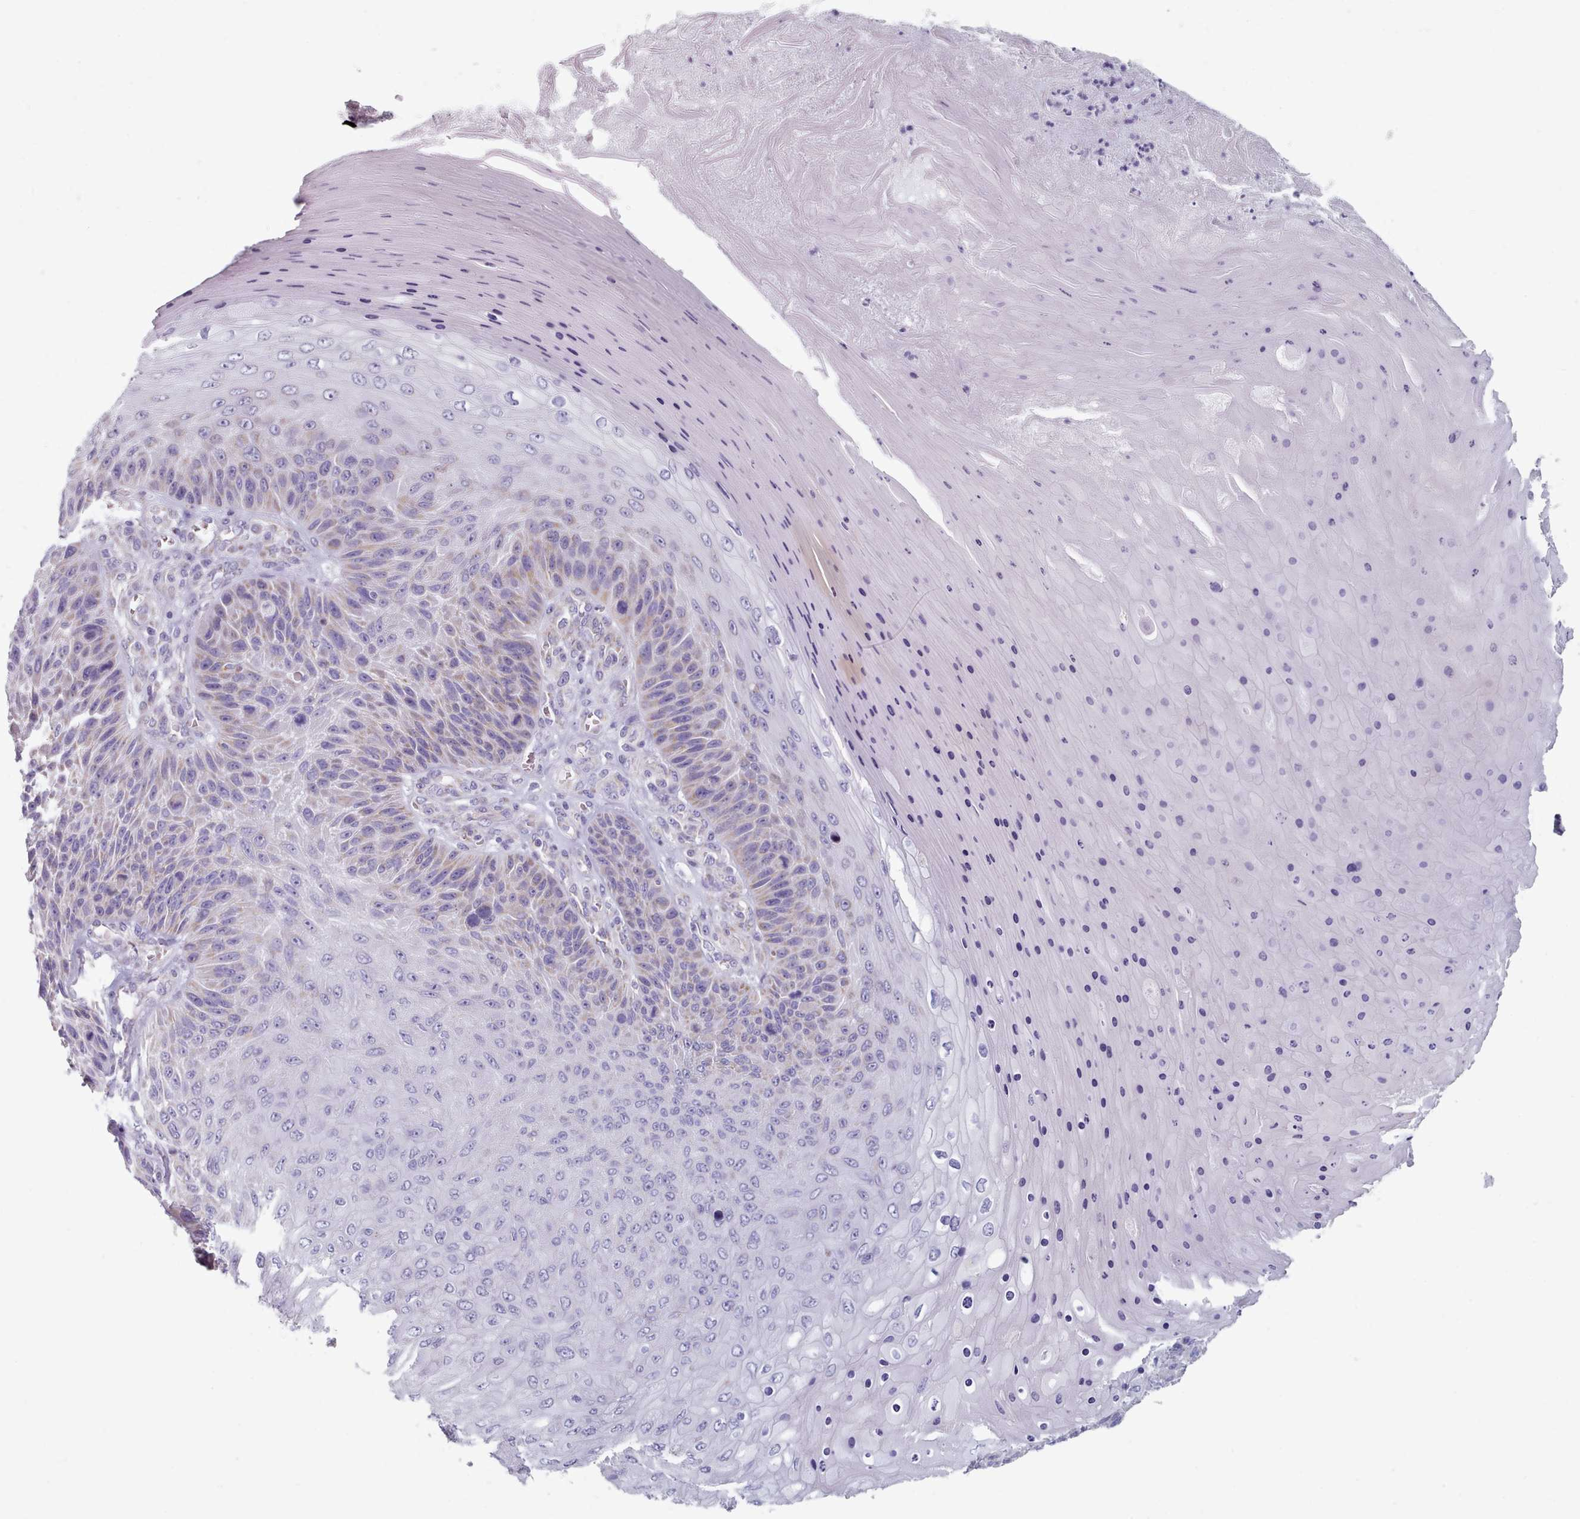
{"staining": {"intensity": "weak", "quantity": "<25%", "location": "cytoplasmic/membranous"}, "tissue": "skin cancer", "cell_type": "Tumor cells", "image_type": "cancer", "snomed": [{"axis": "morphology", "description": "Squamous cell carcinoma, NOS"}, {"axis": "topography", "description": "Skin"}], "caption": "High magnification brightfield microscopy of squamous cell carcinoma (skin) stained with DAB (brown) and counterstained with hematoxylin (blue): tumor cells show no significant positivity.", "gene": "HAO1", "patient": {"sex": "female", "age": 88}}